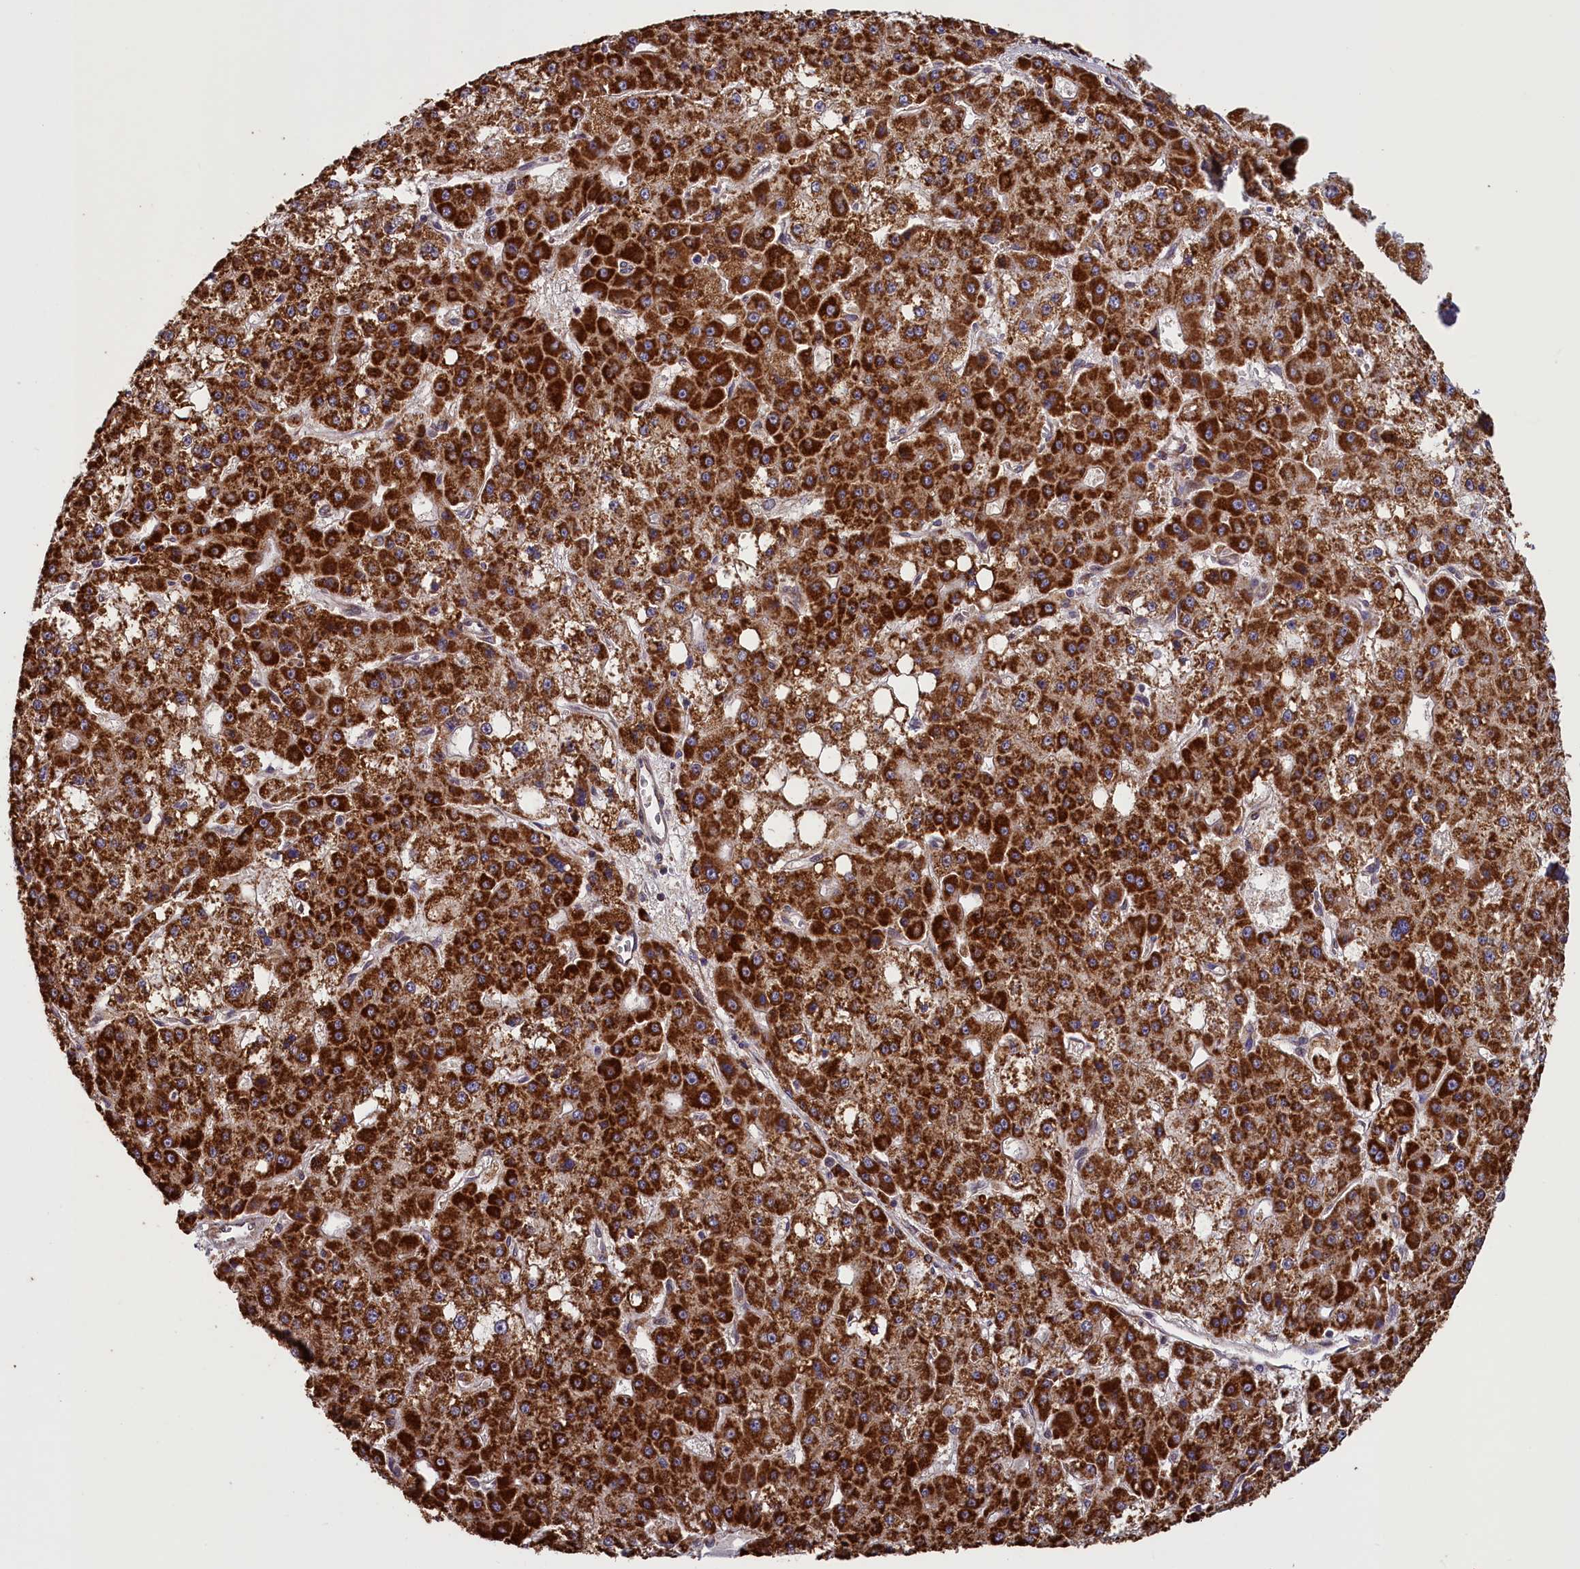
{"staining": {"intensity": "strong", "quantity": ">75%", "location": "cytoplasmic/membranous"}, "tissue": "liver cancer", "cell_type": "Tumor cells", "image_type": "cancer", "snomed": [{"axis": "morphology", "description": "Carcinoma, Hepatocellular, NOS"}, {"axis": "topography", "description": "Liver"}], "caption": "Human liver cancer (hepatocellular carcinoma) stained for a protein (brown) reveals strong cytoplasmic/membranous positive expression in about >75% of tumor cells.", "gene": "ACAD8", "patient": {"sex": "male", "age": 47}}